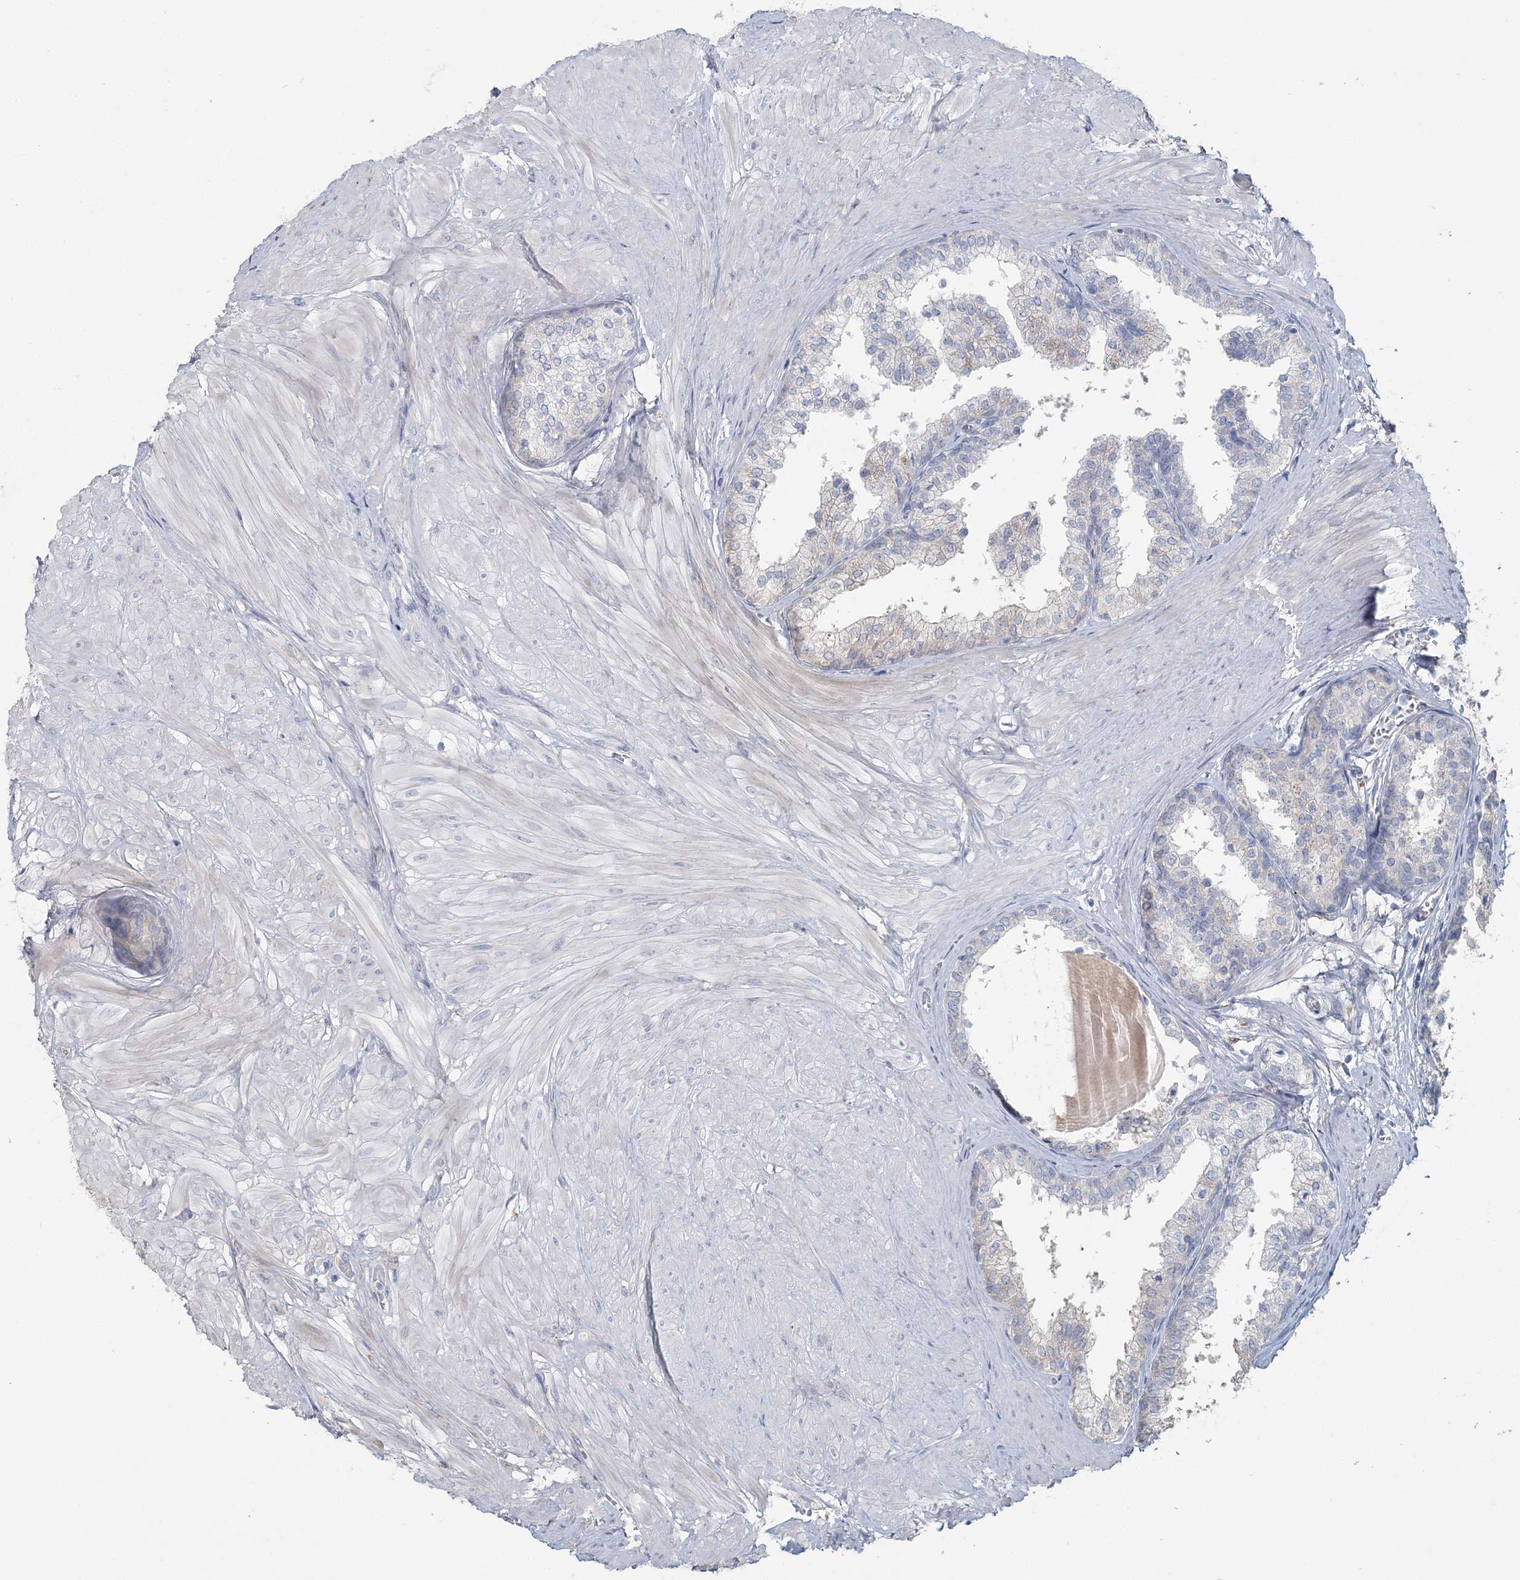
{"staining": {"intensity": "negative", "quantity": "none", "location": "none"}, "tissue": "prostate", "cell_type": "Glandular cells", "image_type": "normal", "snomed": [{"axis": "morphology", "description": "Normal tissue, NOS"}, {"axis": "topography", "description": "Prostate"}], "caption": "The immunohistochemistry (IHC) micrograph has no significant positivity in glandular cells of prostate.", "gene": "CMBL", "patient": {"sex": "male", "age": 48}}